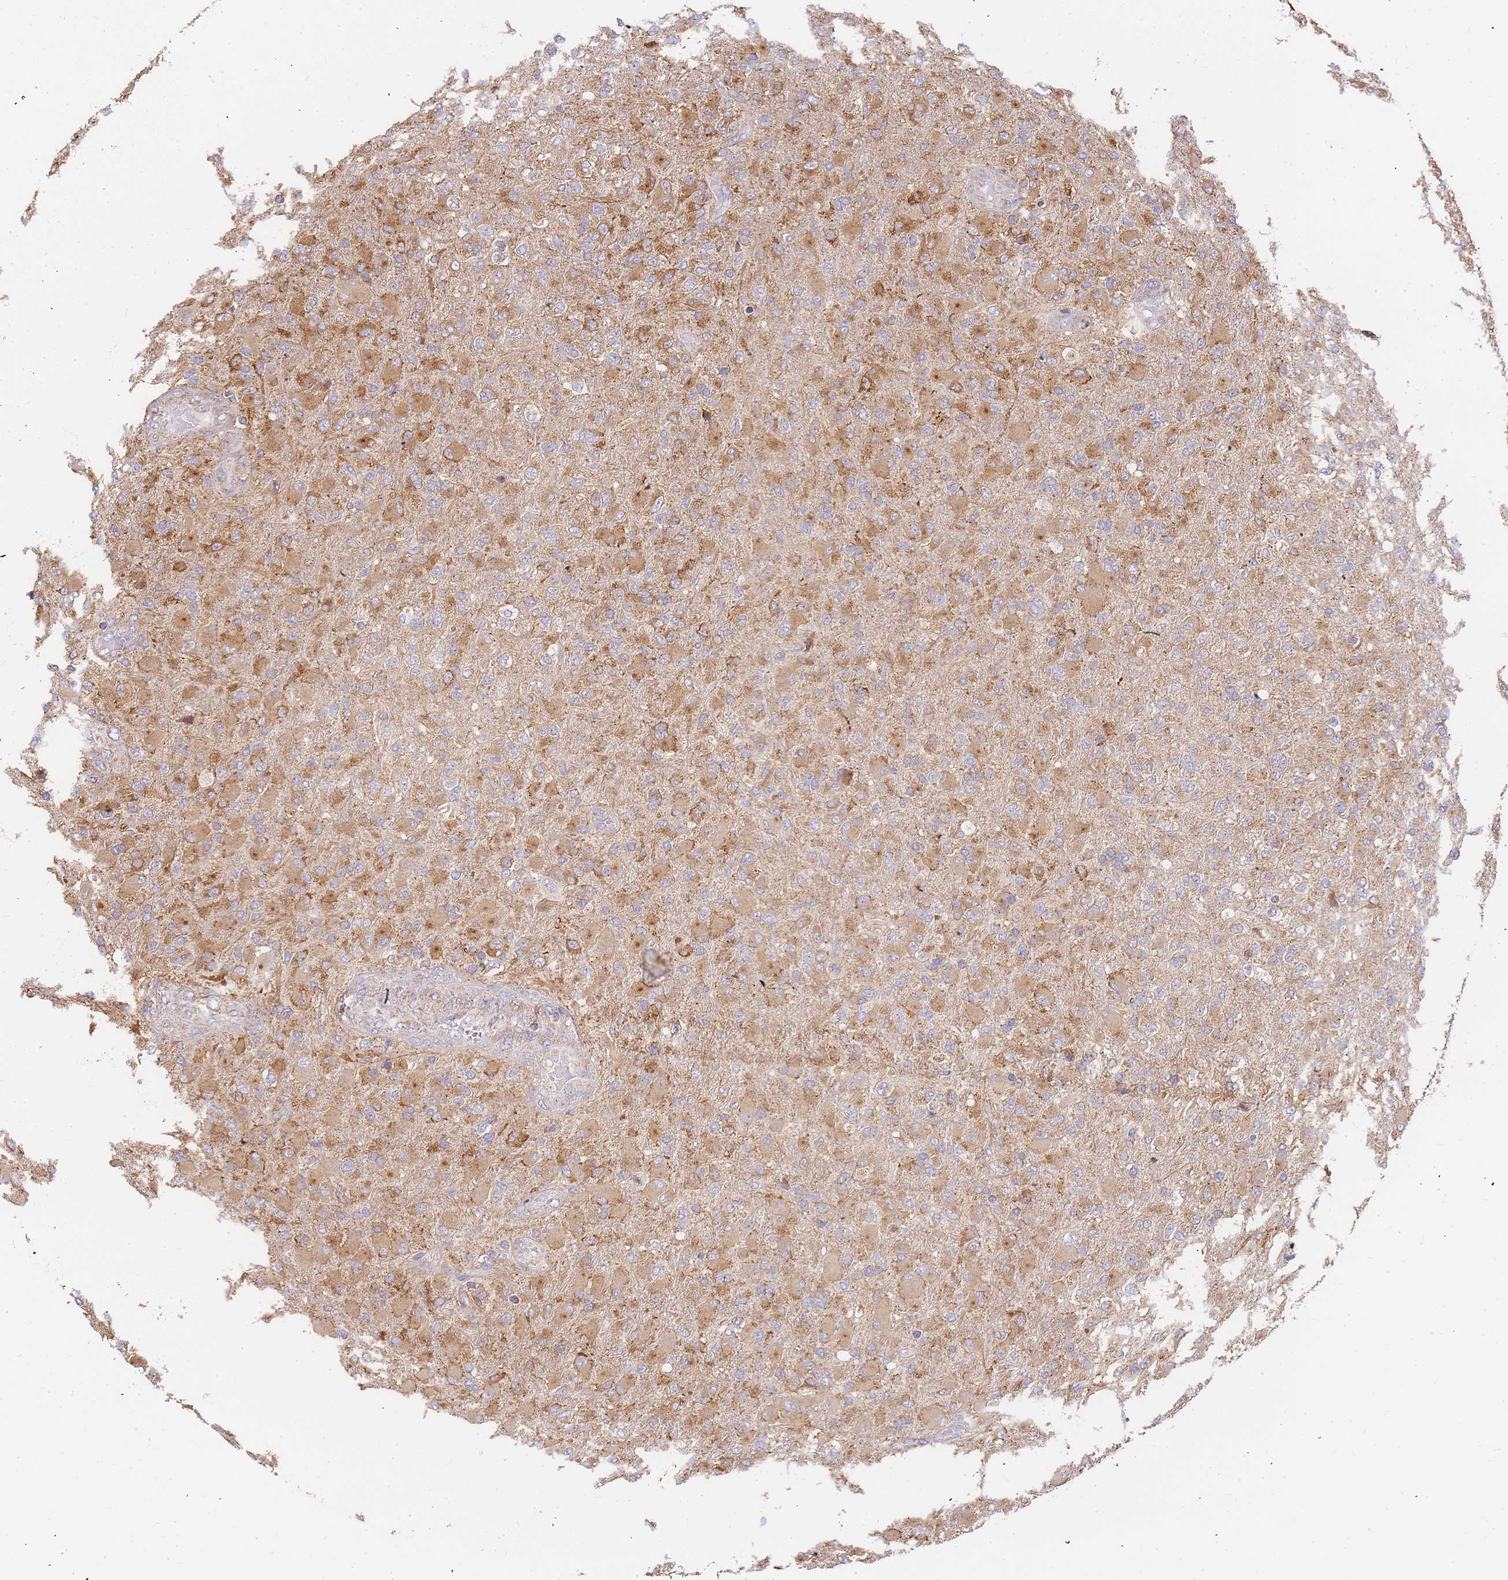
{"staining": {"intensity": "moderate", "quantity": "25%-75%", "location": "cytoplasmic/membranous"}, "tissue": "glioma", "cell_type": "Tumor cells", "image_type": "cancer", "snomed": [{"axis": "morphology", "description": "Glioma, malignant, Low grade"}, {"axis": "topography", "description": "Brain"}], "caption": "There is medium levels of moderate cytoplasmic/membranous positivity in tumor cells of glioma, as demonstrated by immunohistochemical staining (brown color).", "gene": "ADCY9", "patient": {"sex": "male", "age": 65}}